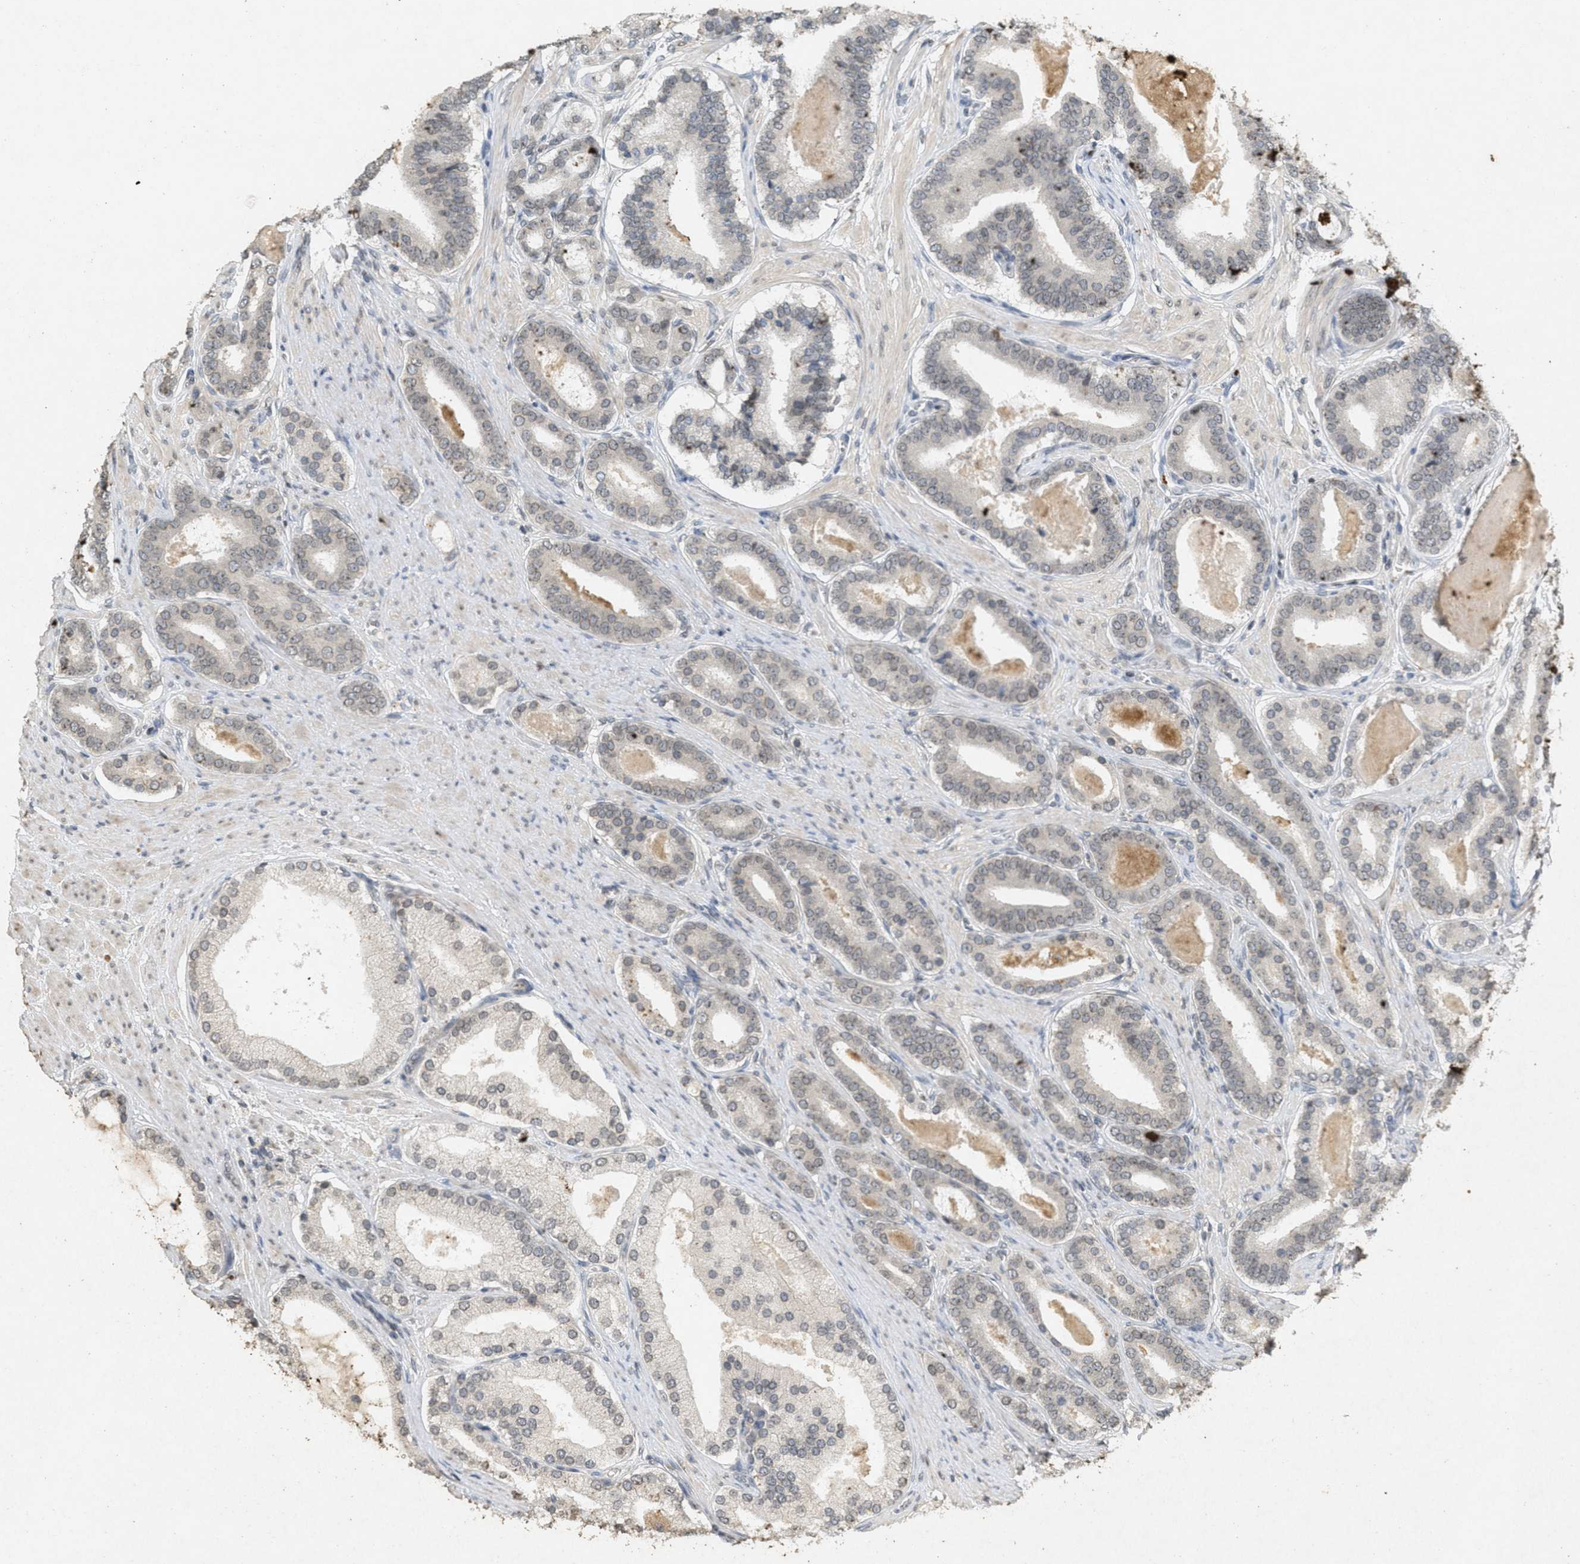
{"staining": {"intensity": "weak", "quantity": "25%-75%", "location": "cytoplasmic/membranous"}, "tissue": "prostate cancer", "cell_type": "Tumor cells", "image_type": "cancer", "snomed": [{"axis": "morphology", "description": "Adenocarcinoma, High grade"}, {"axis": "topography", "description": "Prostate"}], "caption": "About 25%-75% of tumor cells in human prostate cancer (adenocarcinoma (high-grade)) reveal weak cytoplasmic/membranous protein staining as visualized by brown immunohistochemical staining.", "gene": "ABHD6", "patient": {"sex": "male", "age": 60}}